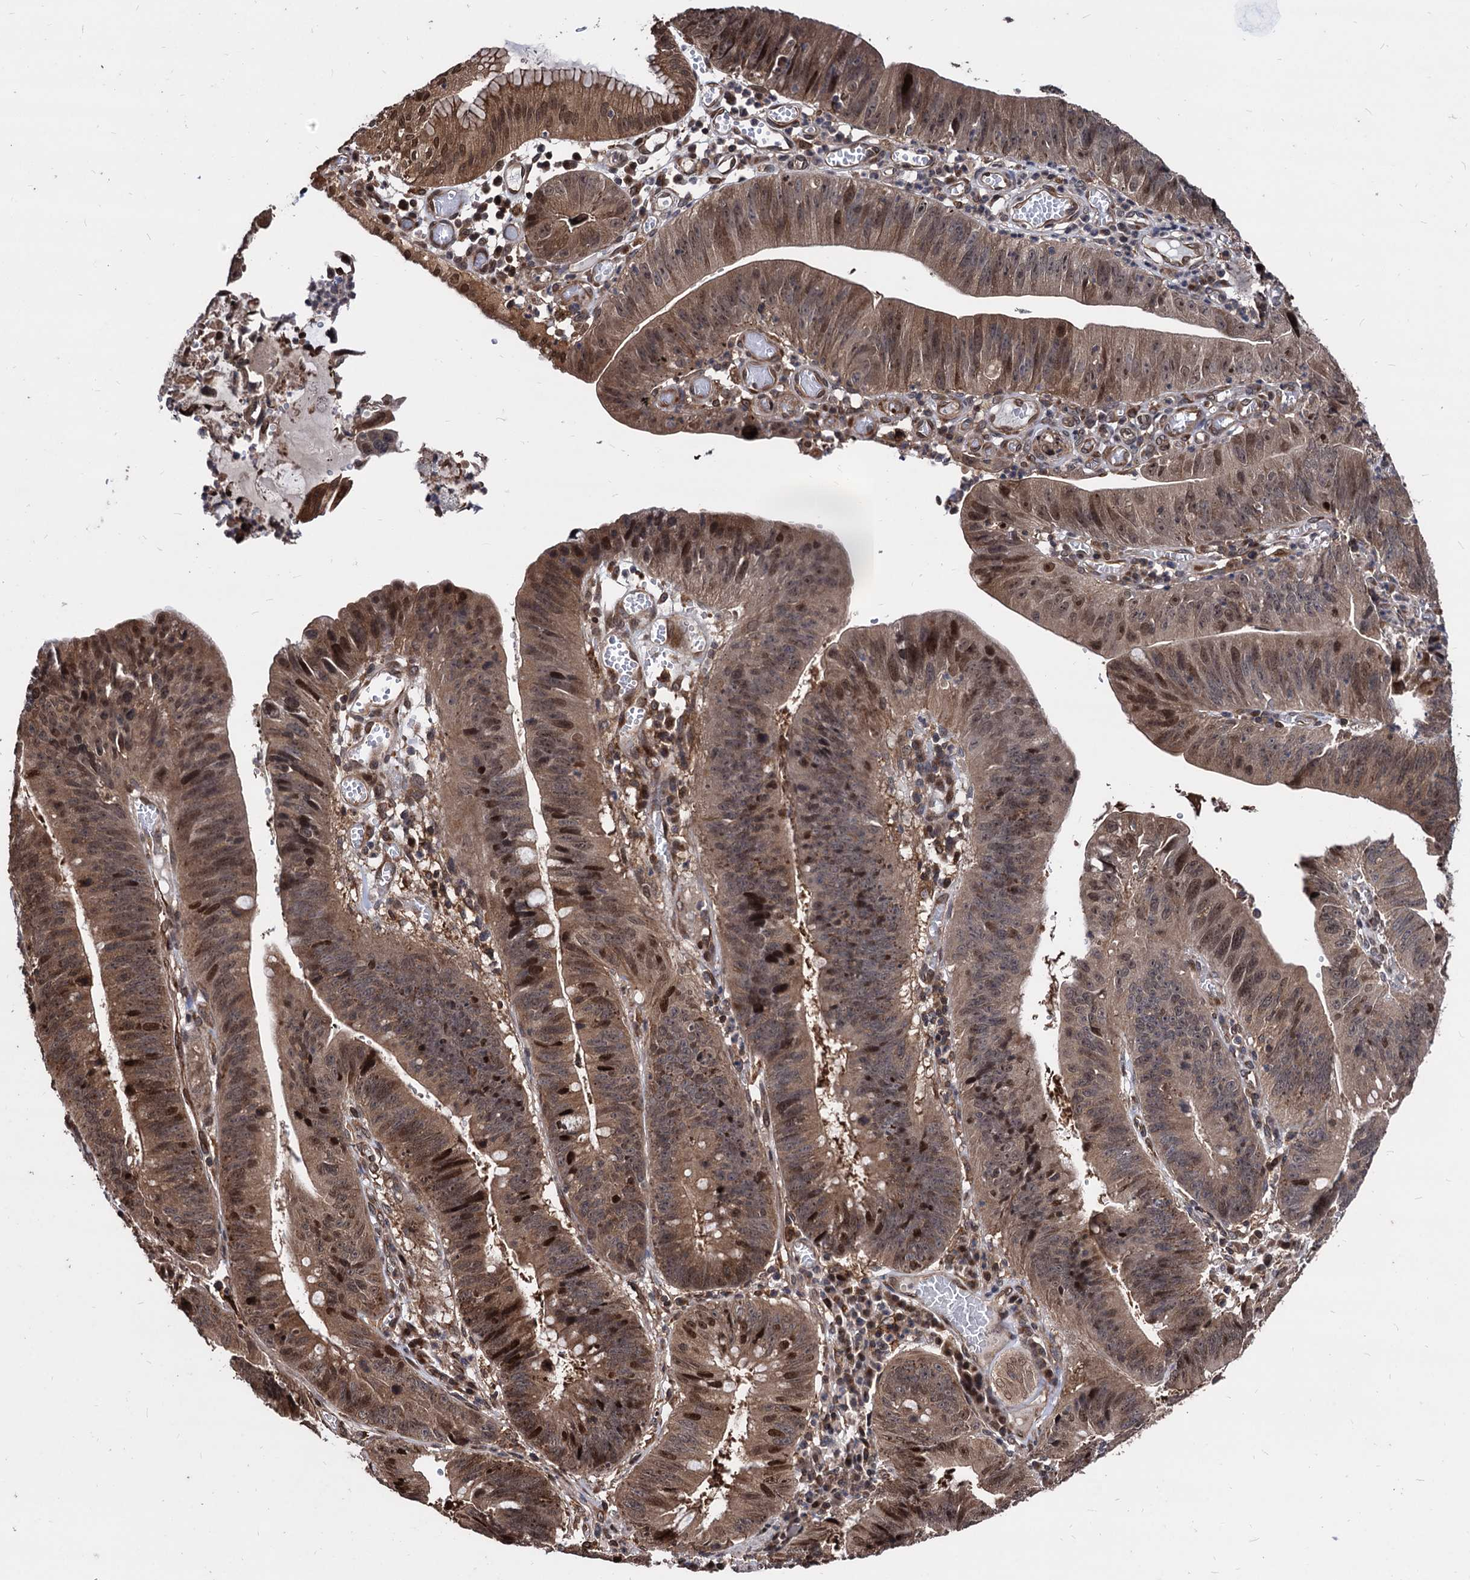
{"staining": {"intensity": "moderate", "quantity": ">75%", "location": "cytoplasmic/membranous,nuclear"}, "tissue": "stomach cancer", "cell_type": "Tumor cells", "image_type": "cancer", "snomed": [{"axis": "morphology", "description": "Adenocarcinoma, NOS"}, {"axis": "topography", "description": "Stomach"}], "caption": "Tumor cells exhibit medium levels of moderate cytoplasmic/membranous and nuclear positivity in about >75% of cells in human stomach adenocarcinoma.", "gene": "ANKRD12", "patient": {"sex": "male", "age": 59}}